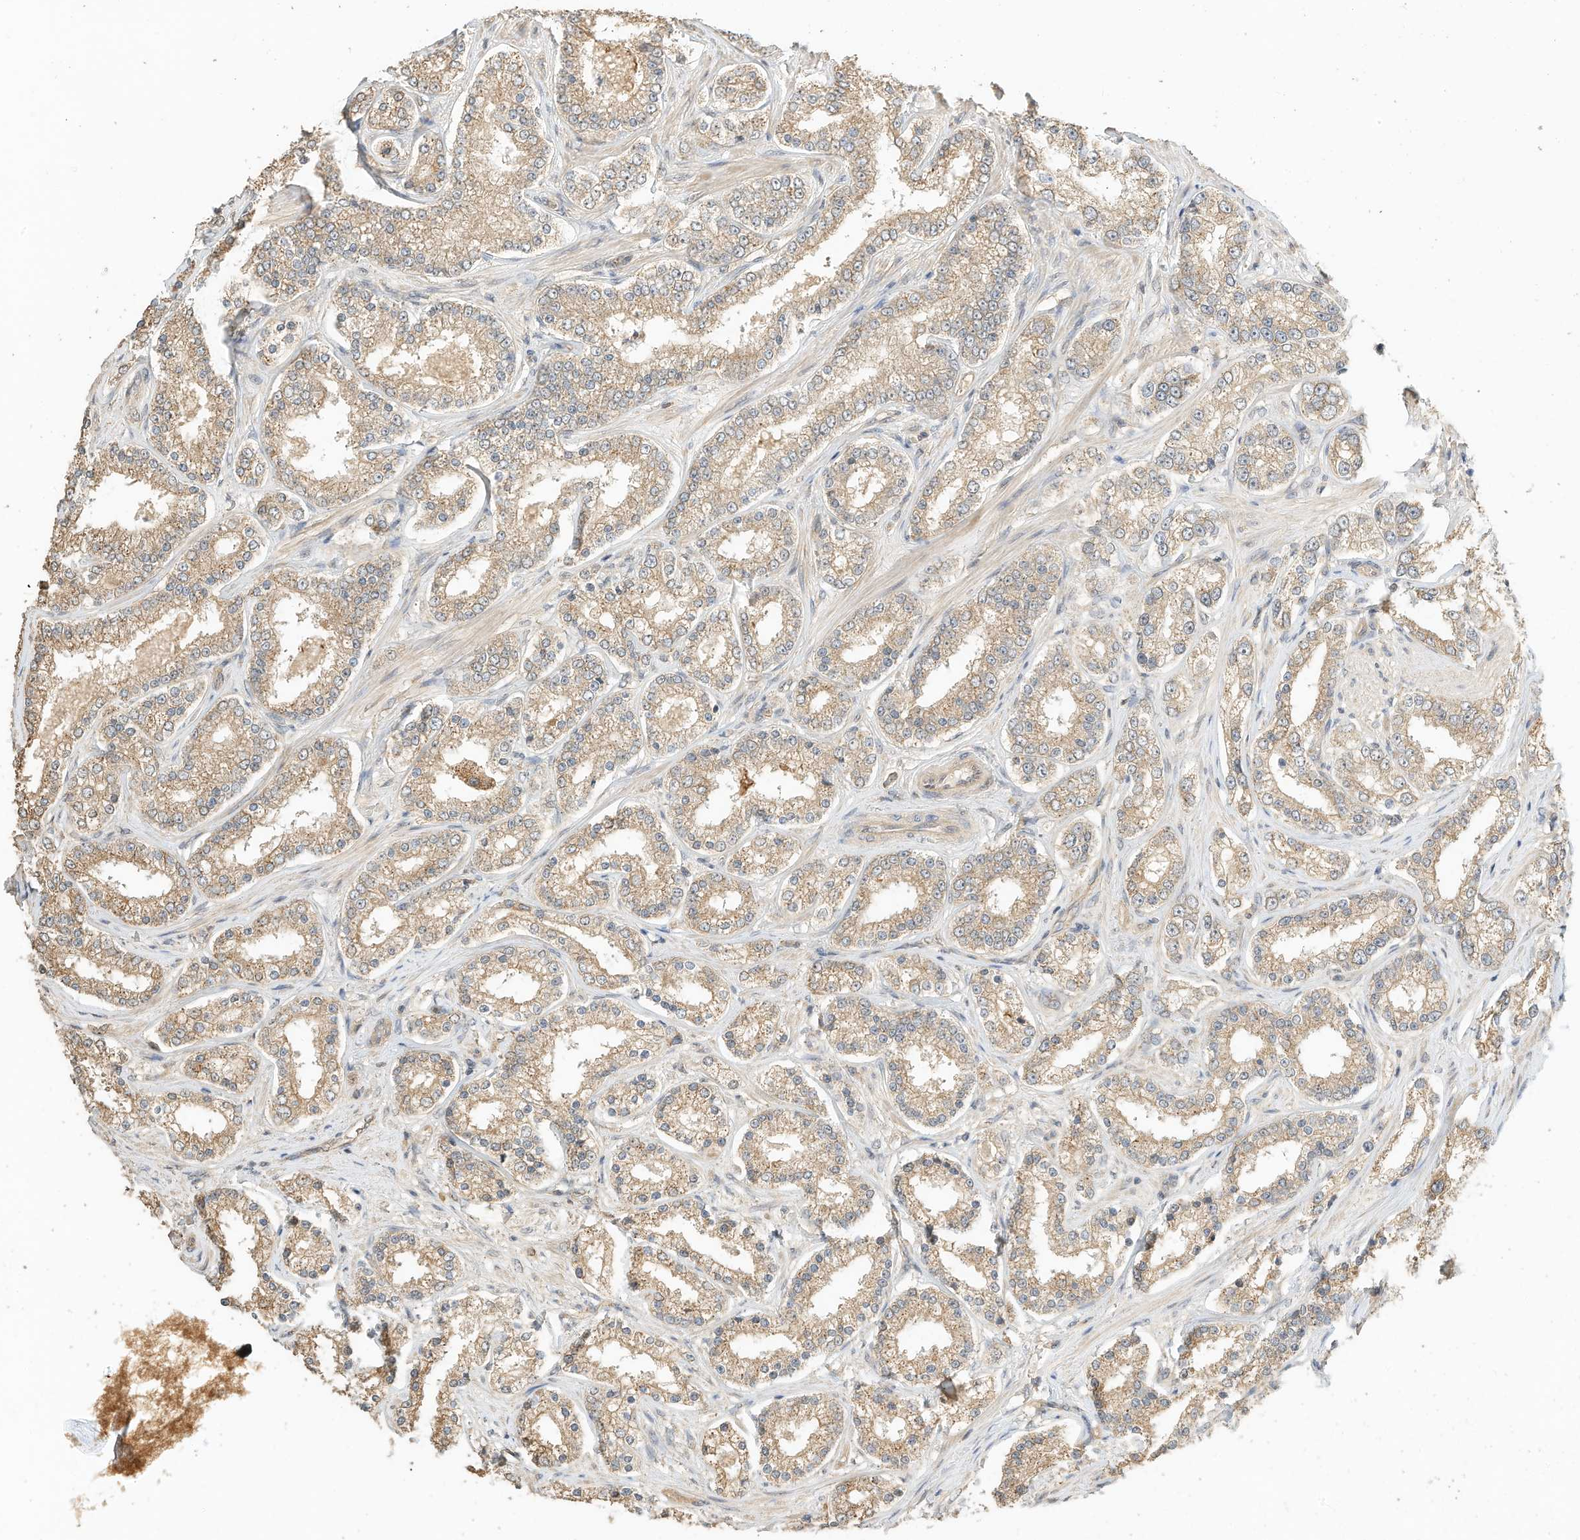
{"staining": {"intensity": "moderate", "quantity": ">75%", "location": "cytoplasmic/membranous"}, "tissue": "prostate cancer", "cell_type": "Tumor cells", "image_type": "cancer", "snomed": [{"axis": "morphology", "description": "Normal tissue, NOS"}, {"axis": "morphology", "description": "Adenocarcinoma, High grade"}, {"axis": "topography", "description": "Prostate"}], "caption": "Immunohistochemistry (IHC) of high-grade adenocarcinoma (prostate) displays medium levels of moderate cytoplasmic/membranous expression in about >75% of tumor cells.", "gene": "OFD1", "patient": {"sex": "male", "age": 83}}